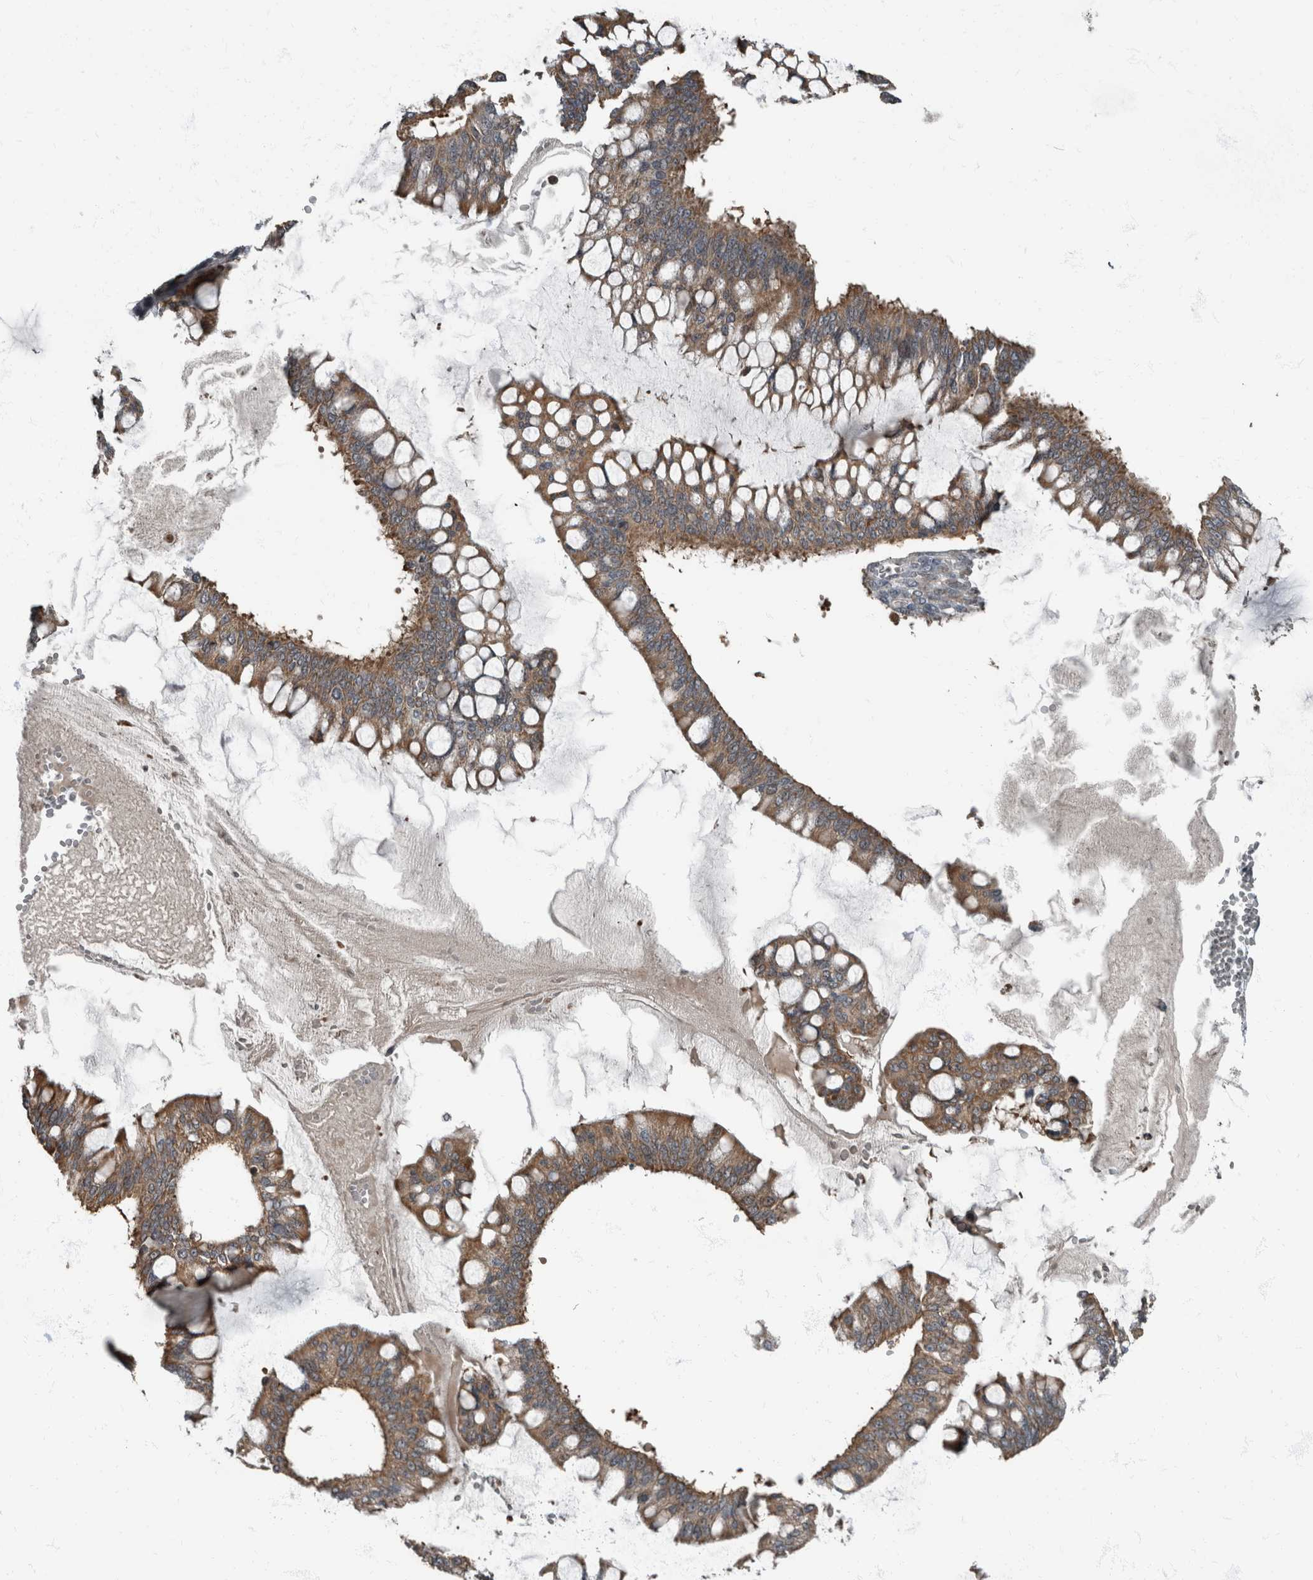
{"staining": {"intensity": "moderate", "quantity": ">75%", "location": "cytoplasmic/membranous"}, "tissue": "ovarian cancer", "cell_type": "Tumor cells", "image_type": "cancer", "snomed": [{"axis": "morphology", "description": "Cystadenocarcinoma, mucinous, NOS"}, {"axis": "topography", "description": "Ovary"}], "caption": "Protein staining demonstrates moderate cytoplasmic/membranous positivity in approximately >75% of tumor cells in ovarian mucinous cystadenocarcinoma. (brown staining indicates protein expression, while blue staining denotes nuclei).", "gene": "RABGGTB", "patient": {"sex": "female", "age": 73}}